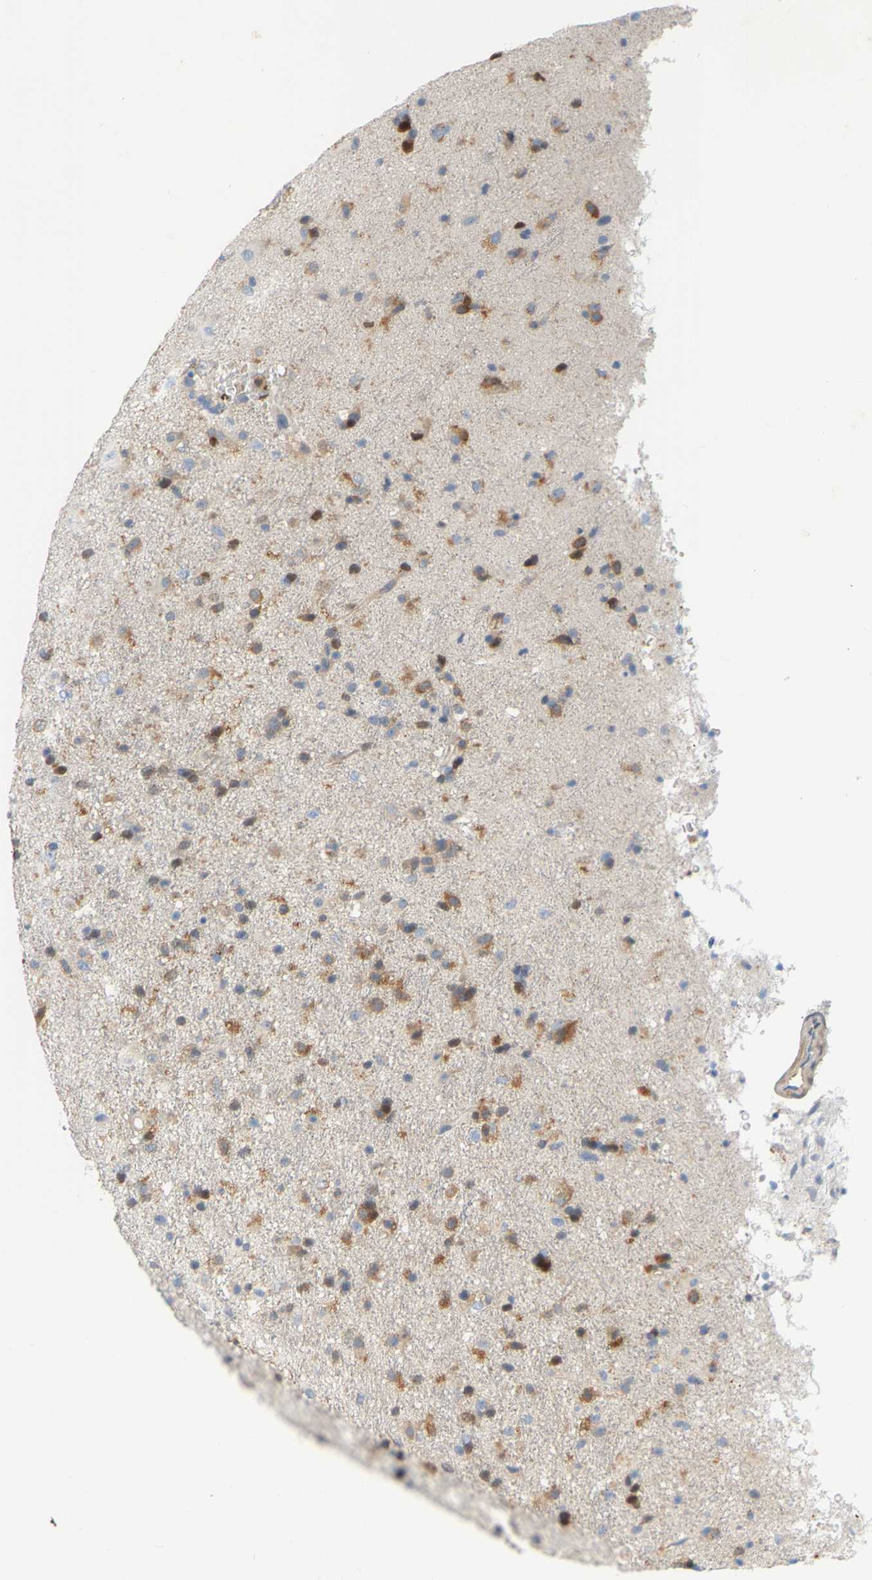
{"staining": {"intensity": "moderate", "quantity": "25%-75%", "location": "cytoplasmic/membranous"}, "tissue": "glioma", "cell_type": "Tumor cells", "image_type": "cancer", "snomed": [{"axis": "morphology", "description": "Glioma, malignant, Low grade"}, {"axis": "topography", "description": "Brain"}], "caption": "Immunohistochemistry (IHC) of glioma exhibits medium levels of moderate cytoplasmic/membranous expression in about 25%-75% of tumor cells.", "gene": "AKAP13", "patient": {"sex": "male", "age": 65}}